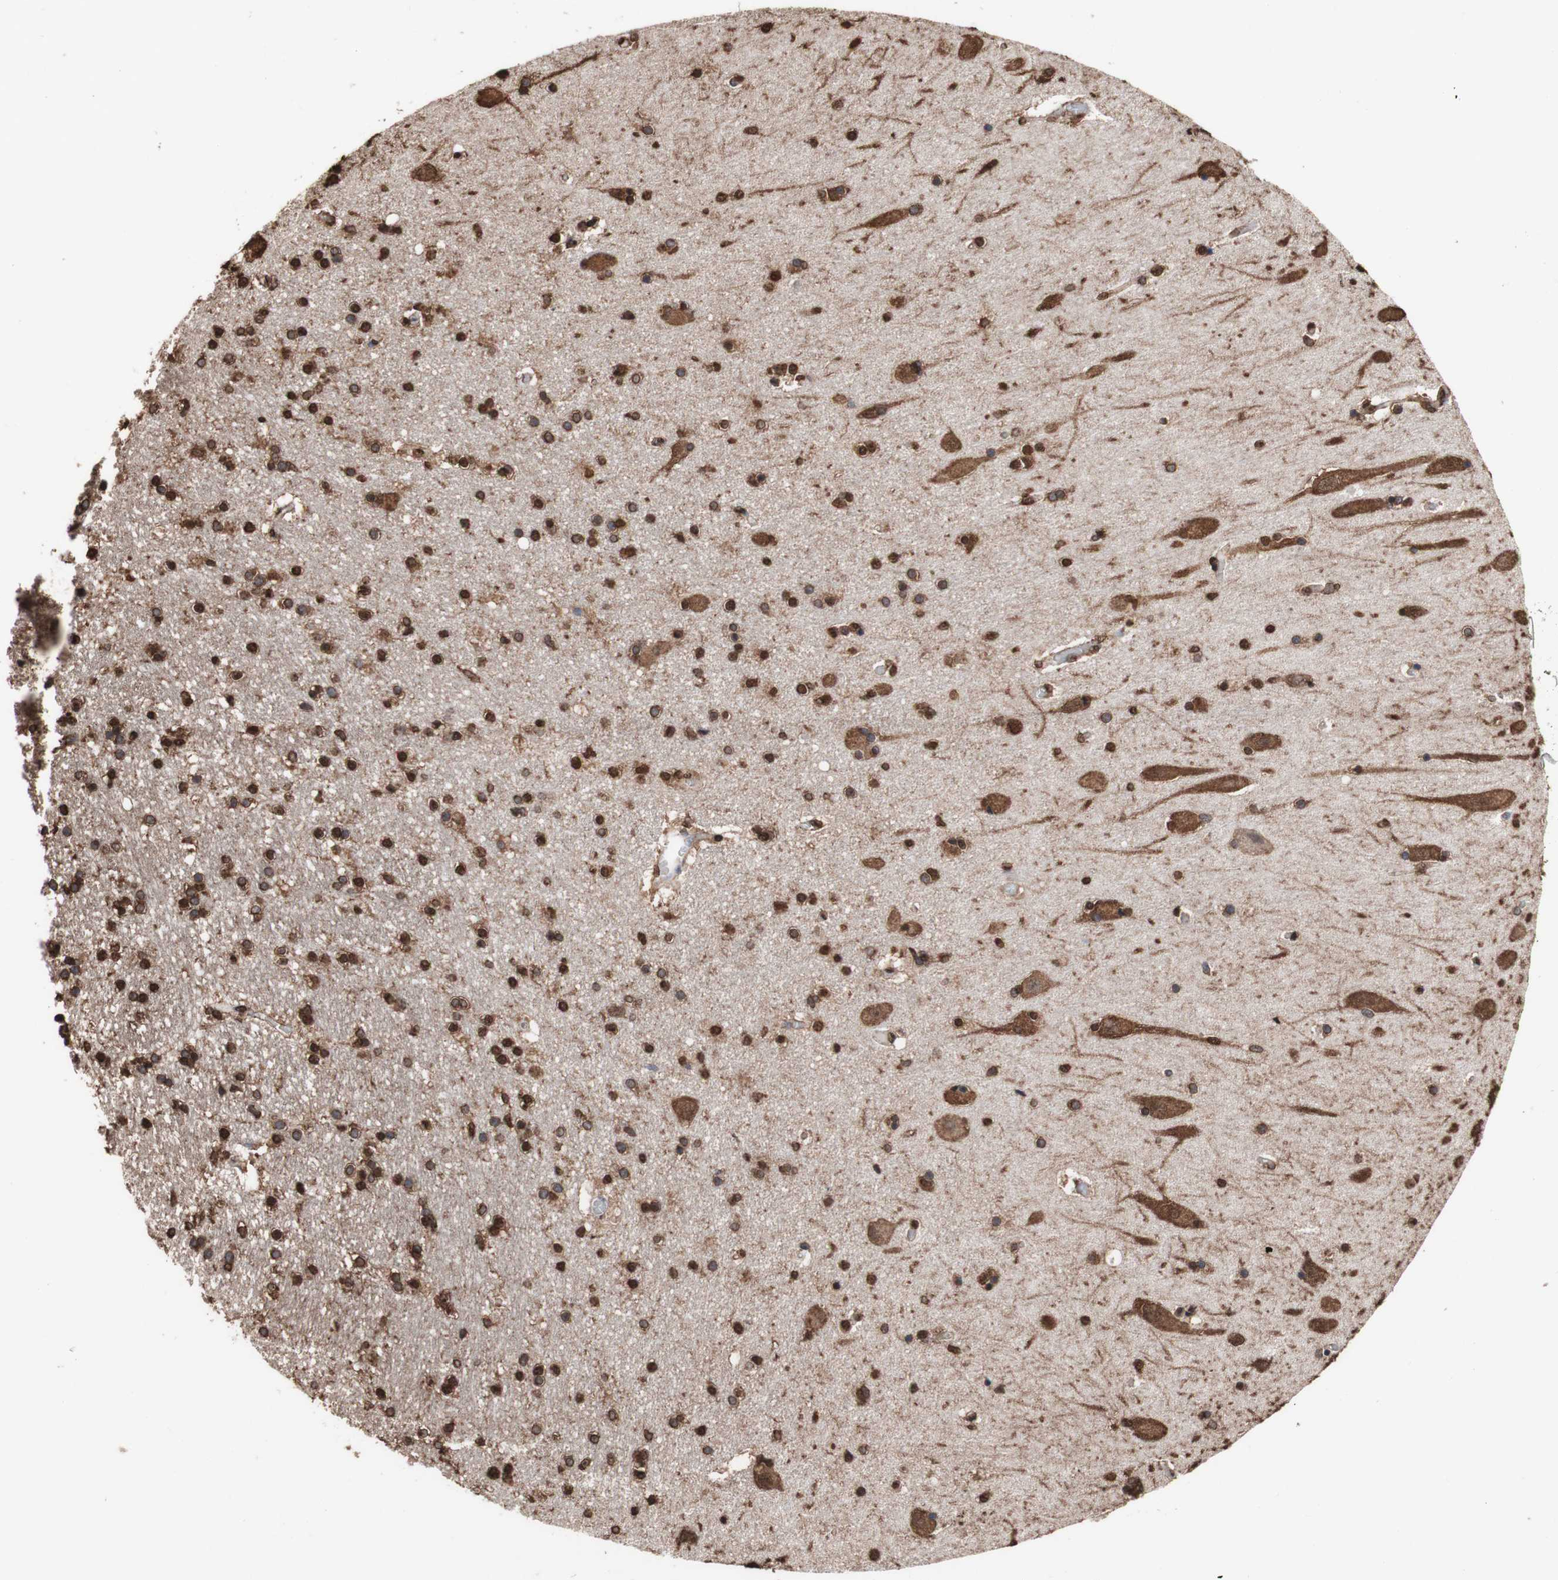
{"staining": {"intensity": "strong", "quantity": ">75%", "location": "nuclear"}, "tissue": "hippocampus", "cell_type": "Glial cells", "image_type": "normal", "snomed": [{"axis": "morphology", "description": "Normal tissue, NOS"}, {"axis": "topography", "description": "Hippocampus"}], "caption": "A micrograph showing strong nuclear positivity in approximately >75% of glial cells in normal hippocampus, as visualized by brown immunohistochemical staining.", "gene": "PIDD1", "patient": {"sex": "female", "age": 54}}